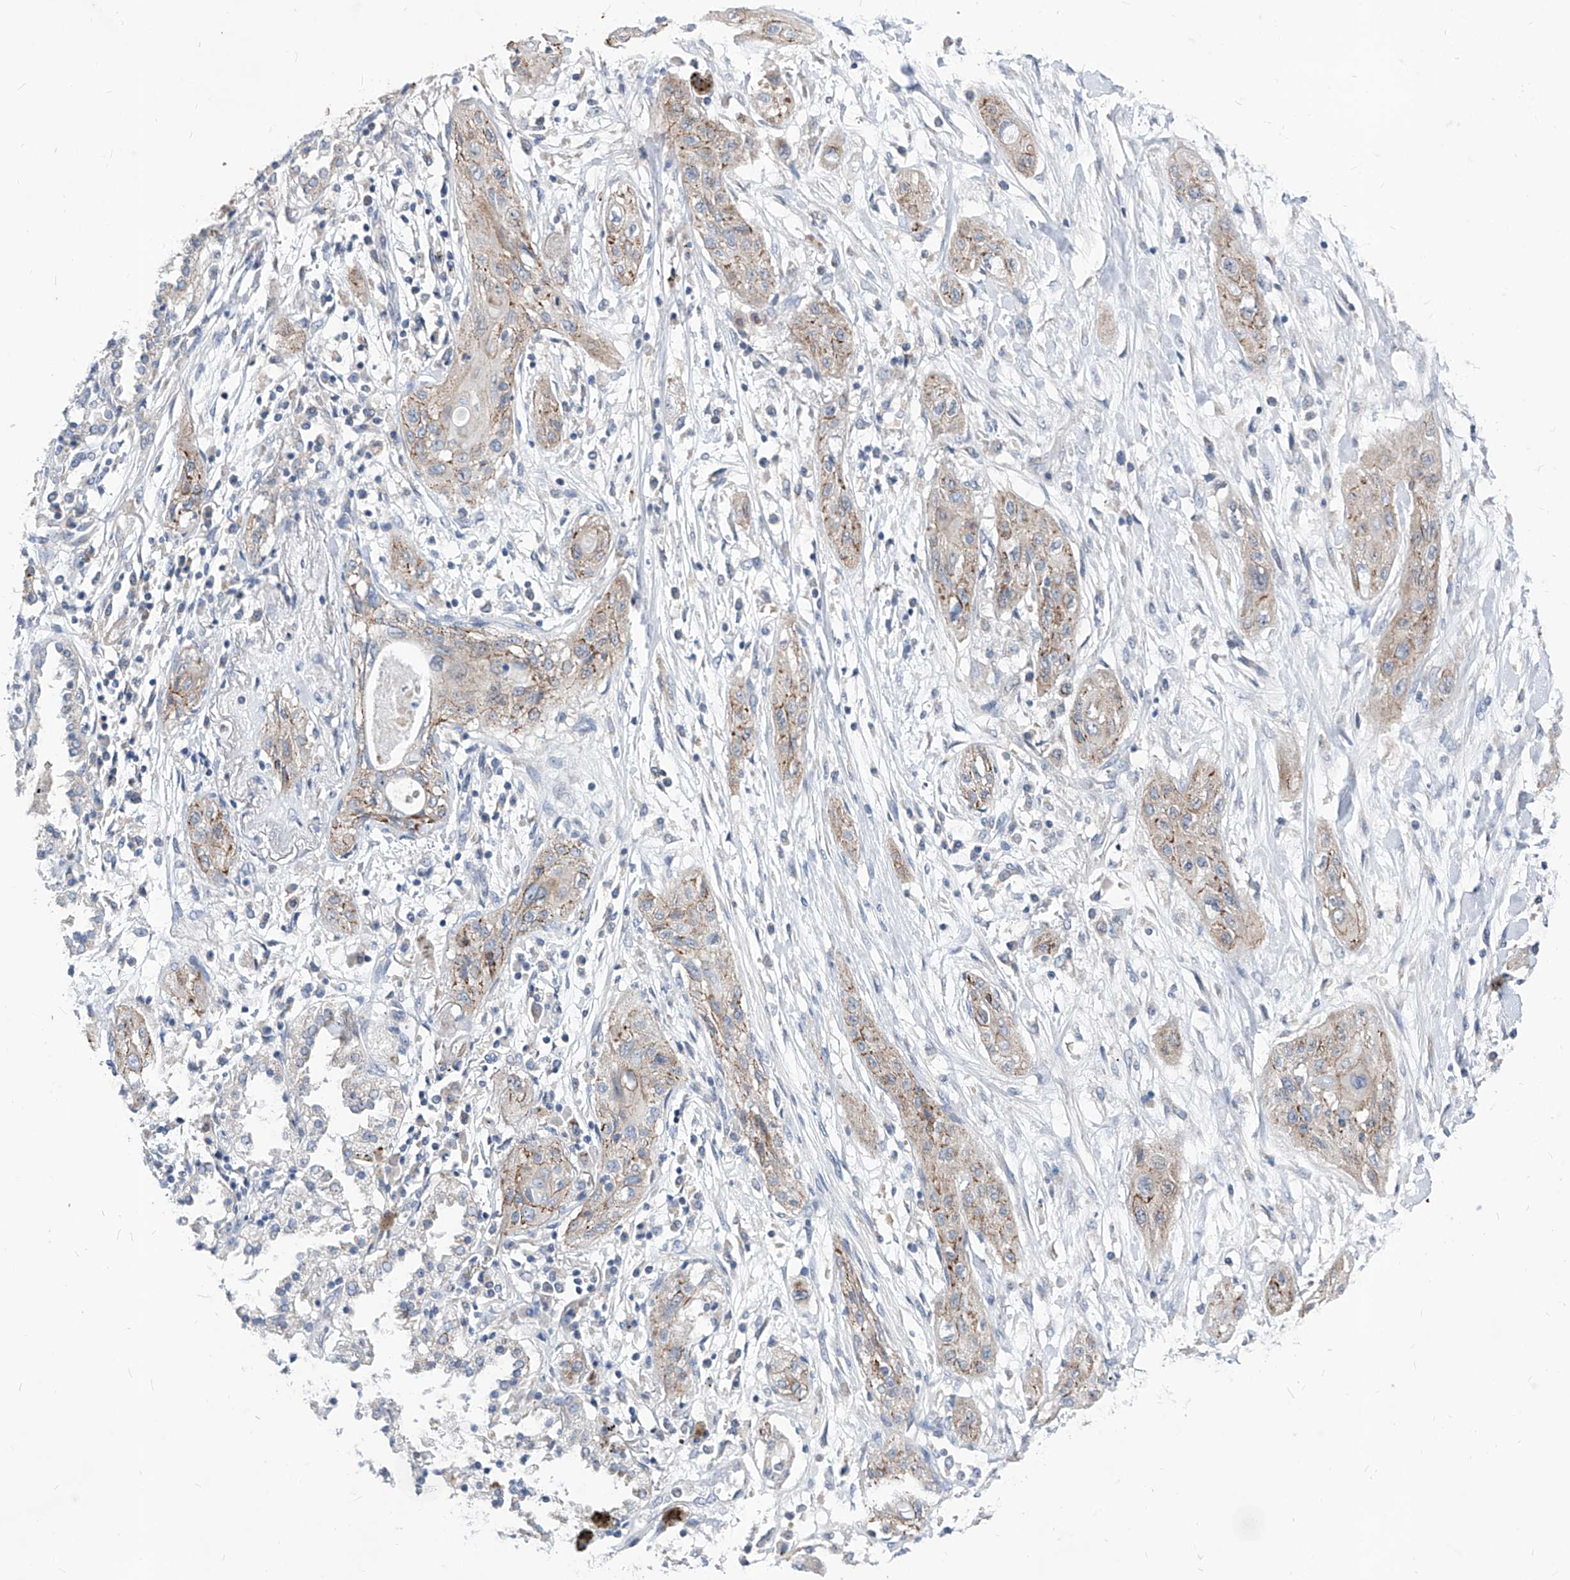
{"staining": {"intensity": "weak", "quantity": ">75%", "location": "cytoplasmic/membranous"}, "tissue": "lung cancer", "cell_type": "Tumor cells", "image_type": "cancer", "snomed": [{"axis": "morphology", "description": "Squamous cell carcinoma, NOS"}, {"axis": "topography", "description": "Lung"}], "caption": "The micrograph shows staining of lung cancer (squamous cell carcinoma), revealing weak cytoplasmic/membranous protein positivity (brown color) within tumor cells.", "gene": "AGPS", "patient": {"sex": "female", "age": 47}}